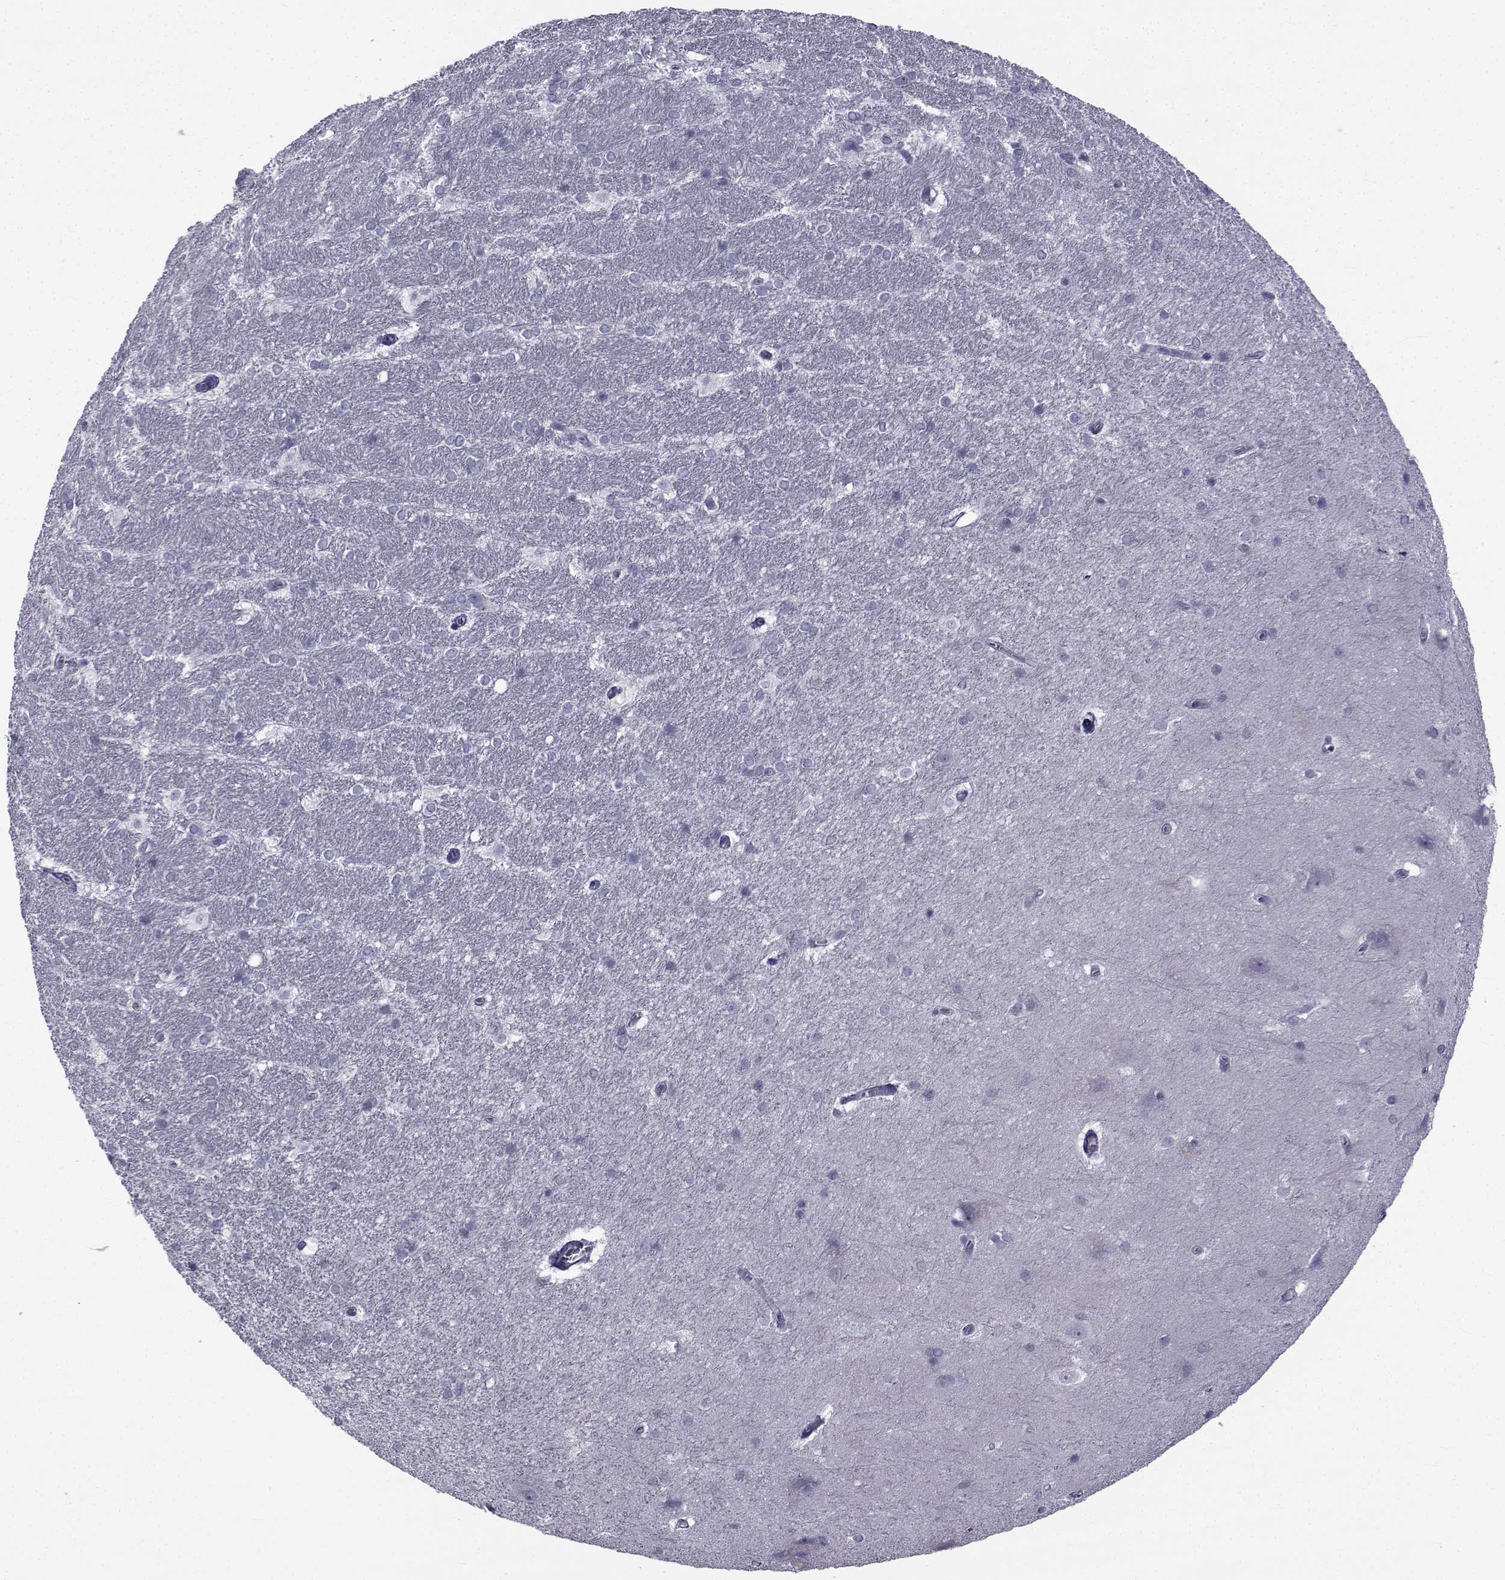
{"staining": {"intensity": "negative", "quantity": "none", "location": "none"}, "tissue": "hippocampus", "cell_type": "Glial cells", "image_type": "normal", "snomed": [{"axis": "morphology", "description": "Normal tissue, NOS"}, {"axis": "topography", "description": "Cerebral cortex"}, {"axis": "topography", "description": "Hippocampus"}], "caption": "An image of human hippocampus is negative for staining in glial cells.", "gene": "PAX2", "patient": {"sex": "female", "age": 19}}